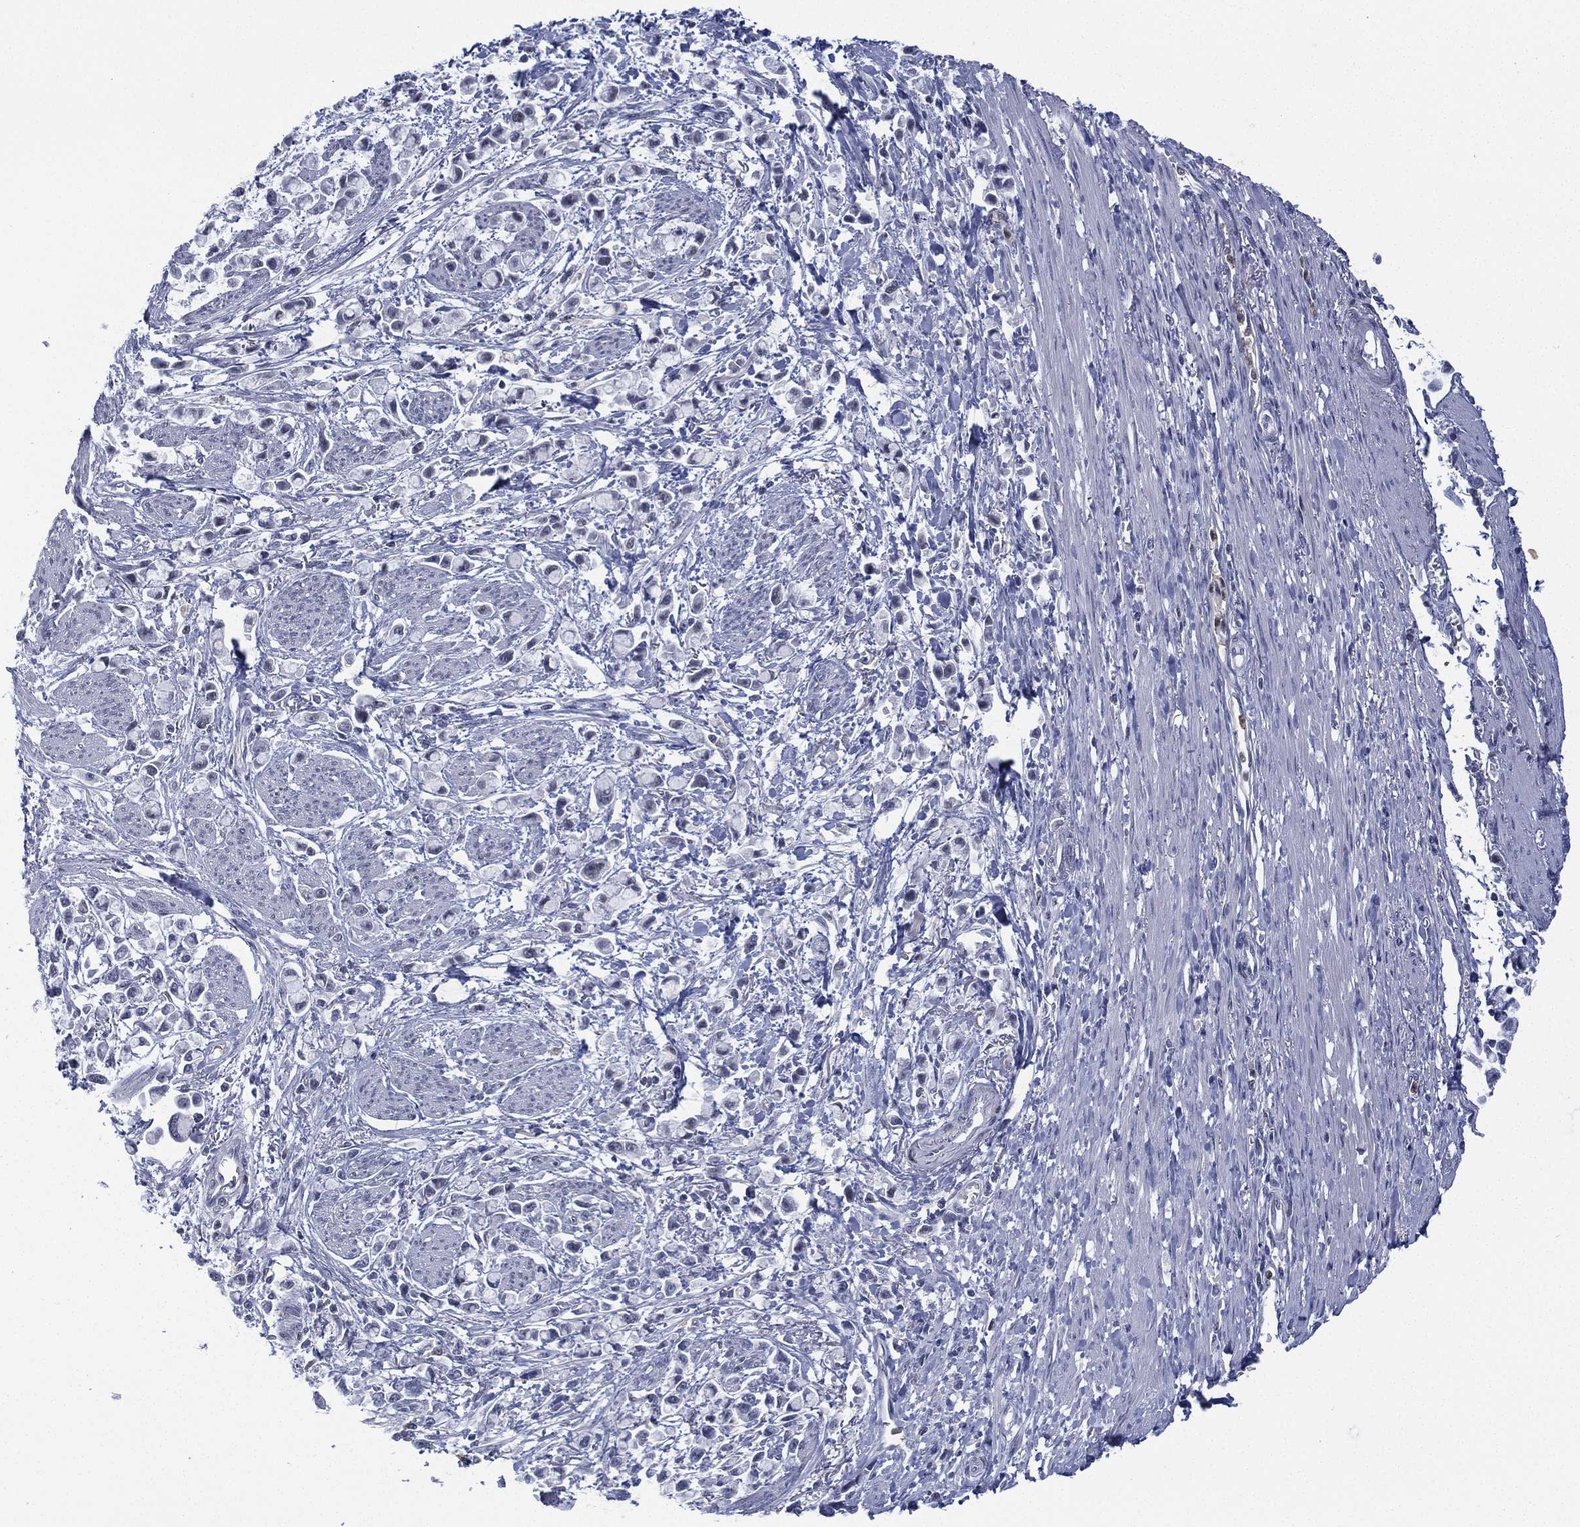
{"staining": {"intensity": "negative", "quantity": "none", "location": "none"}, "tissue": "stomach cancer", "cell_type": "Tumor cells", "image_type": "cancer", "snomed": [{"axis": "morphology", "description": "Adenocarcinoma, NOS"}, {"axis": "topography", "description": "Stomach"}], "caption": "Histopathology image shows no significant protein expression in tumor cells of stomach adenocarcinoma.", "gene": "ZNF711", "patient": {"sex": "female", "age": 81}}